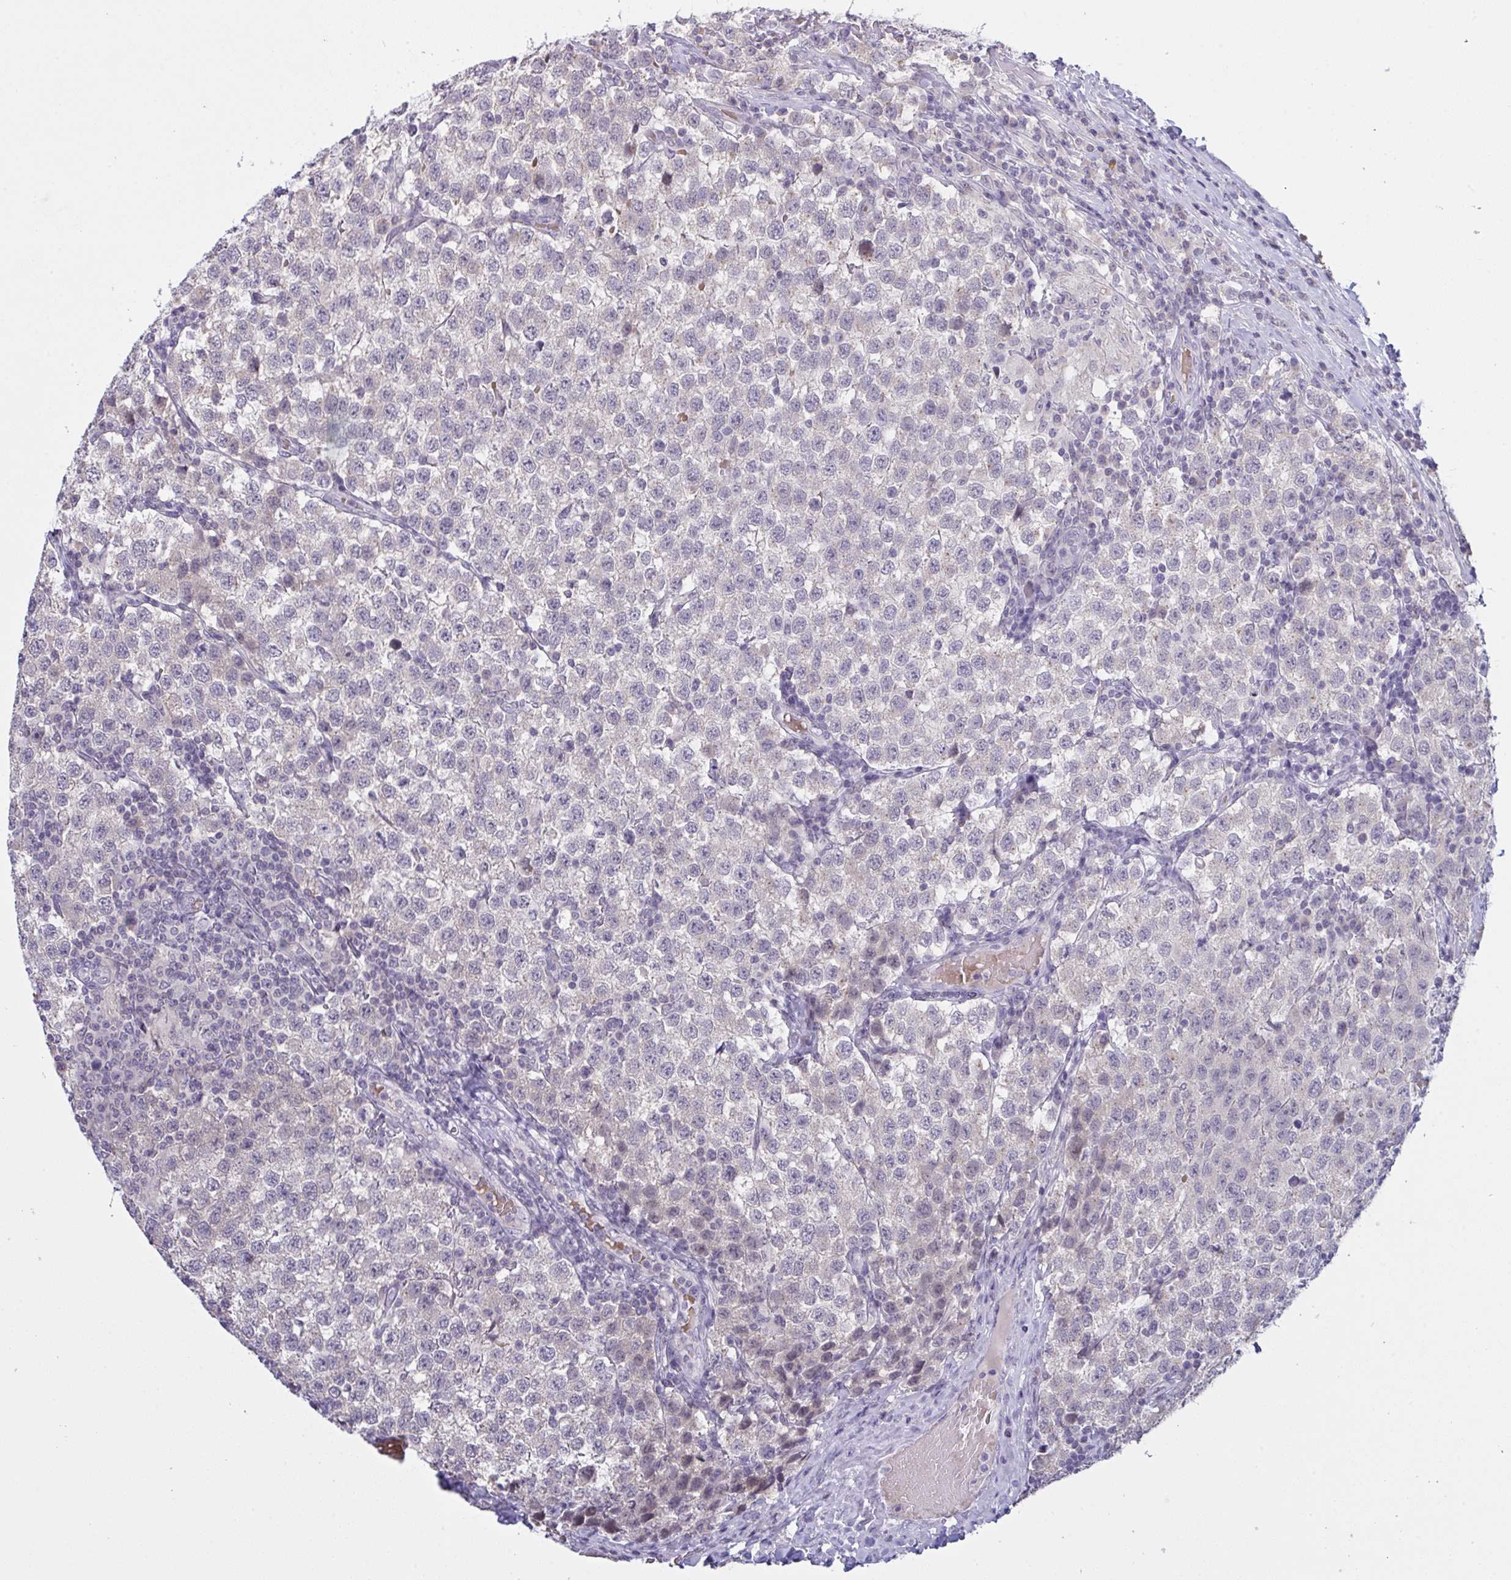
{"staining": {"intensity": "negative", "quantity": "none", "location": "none"}, "tissue": "testis cancer", "cell_type": "Tumor cells", "image_type": "cancer", "snomed": [{"axis": "morphology", "description": "Seminoma, NOS"}, {"axis": "topography", "description": "Testis"}], "caption": "Immunohistochemistry histopathology image of neoplastic tissue: human testis cancer stained with DAB demonstrates no significant protein expression in tumor cells.", "gene": "ZNF784", "patient": {"sex": "male", "age": 34}}